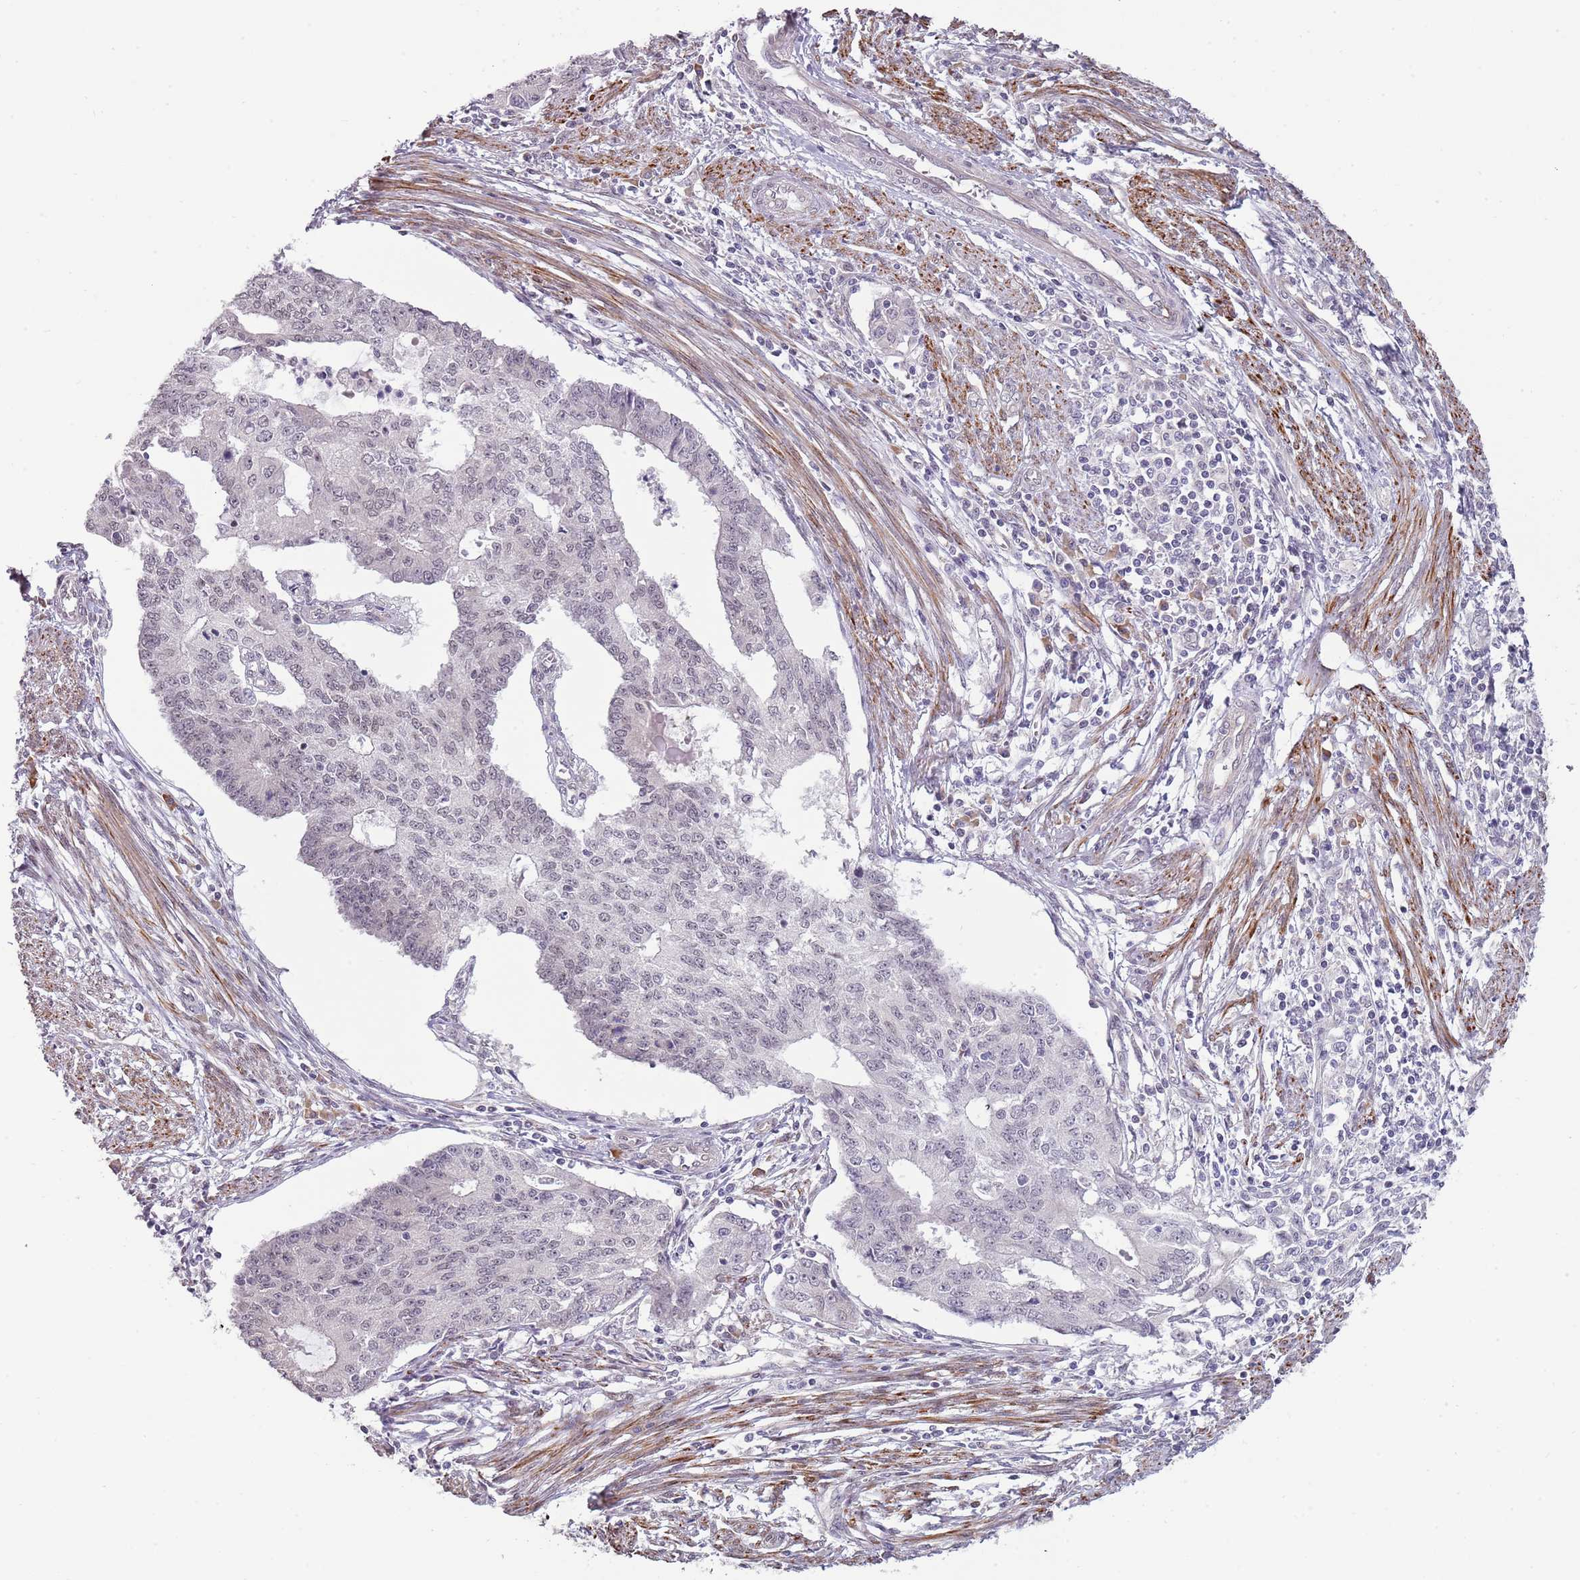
{"staining": {"intensity": "negative", "quantity": "none", "location": "none"}, "tissue": "endometrial cancer", "cell_type": "Tumor cells", "image_type": "cancer", "snomed": [{"axis": "morphology", "description": "Adenocarcinoma, NOS"}, {"axis": "topography", "description": "Endometrium"}], "caption": "Immunohistochemistry micrograph of neoplastic tissue: human endometrial cancer (adenocarcinoma) stained with DAB (3,3'-diaminobenzidine) demonstrates no significant protein staining in tumor cells. (Immunohistochemistry (ihc), brightfield microscopy, high magnification).", "gene": "NBPF3", "patient": {"sex": "female", "age": 56}}